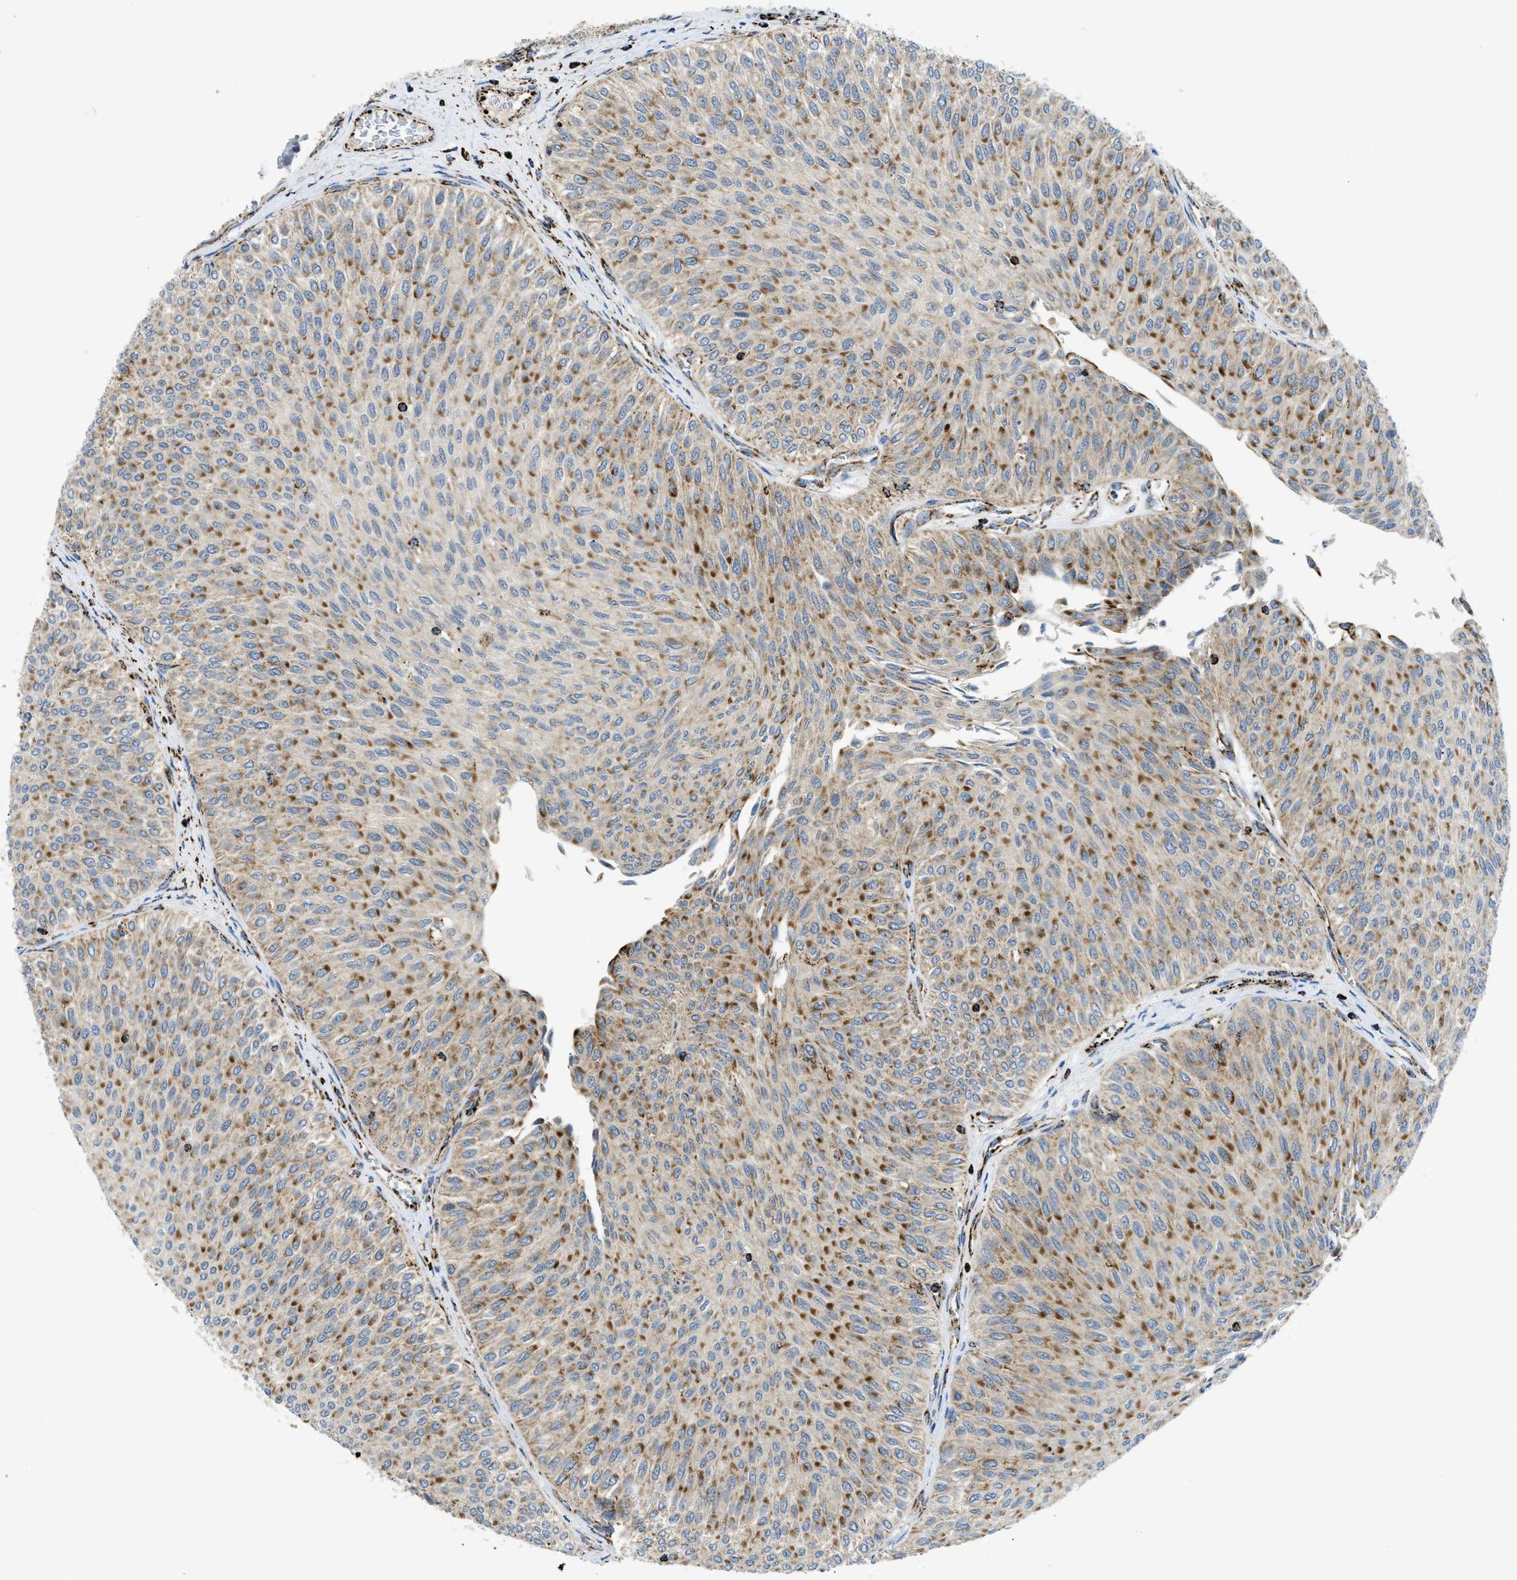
{"staining": {"intensity": "moderate", "quantity": ">75%", "location": "cytoplasmic/membranous"}, "tissue": "urothelial cancer", "cell_type": "Tumor cells", "image_type": "cancer", "snomed": [{"axis": "morphology", "description": "Urothelial carcinoma, Low grade"}, {"axis": "topography", "description": "Urinary bladder"}], "caption": "Moderate cytoplasmic/membranous protein staining is seen in approximately >75% of tumor cells in urothelial cancer. (DAB IHC with brightfield microscopy, high magnification).", "gene": "SQOR", "patient": {"sex": "male", "age": 78}}